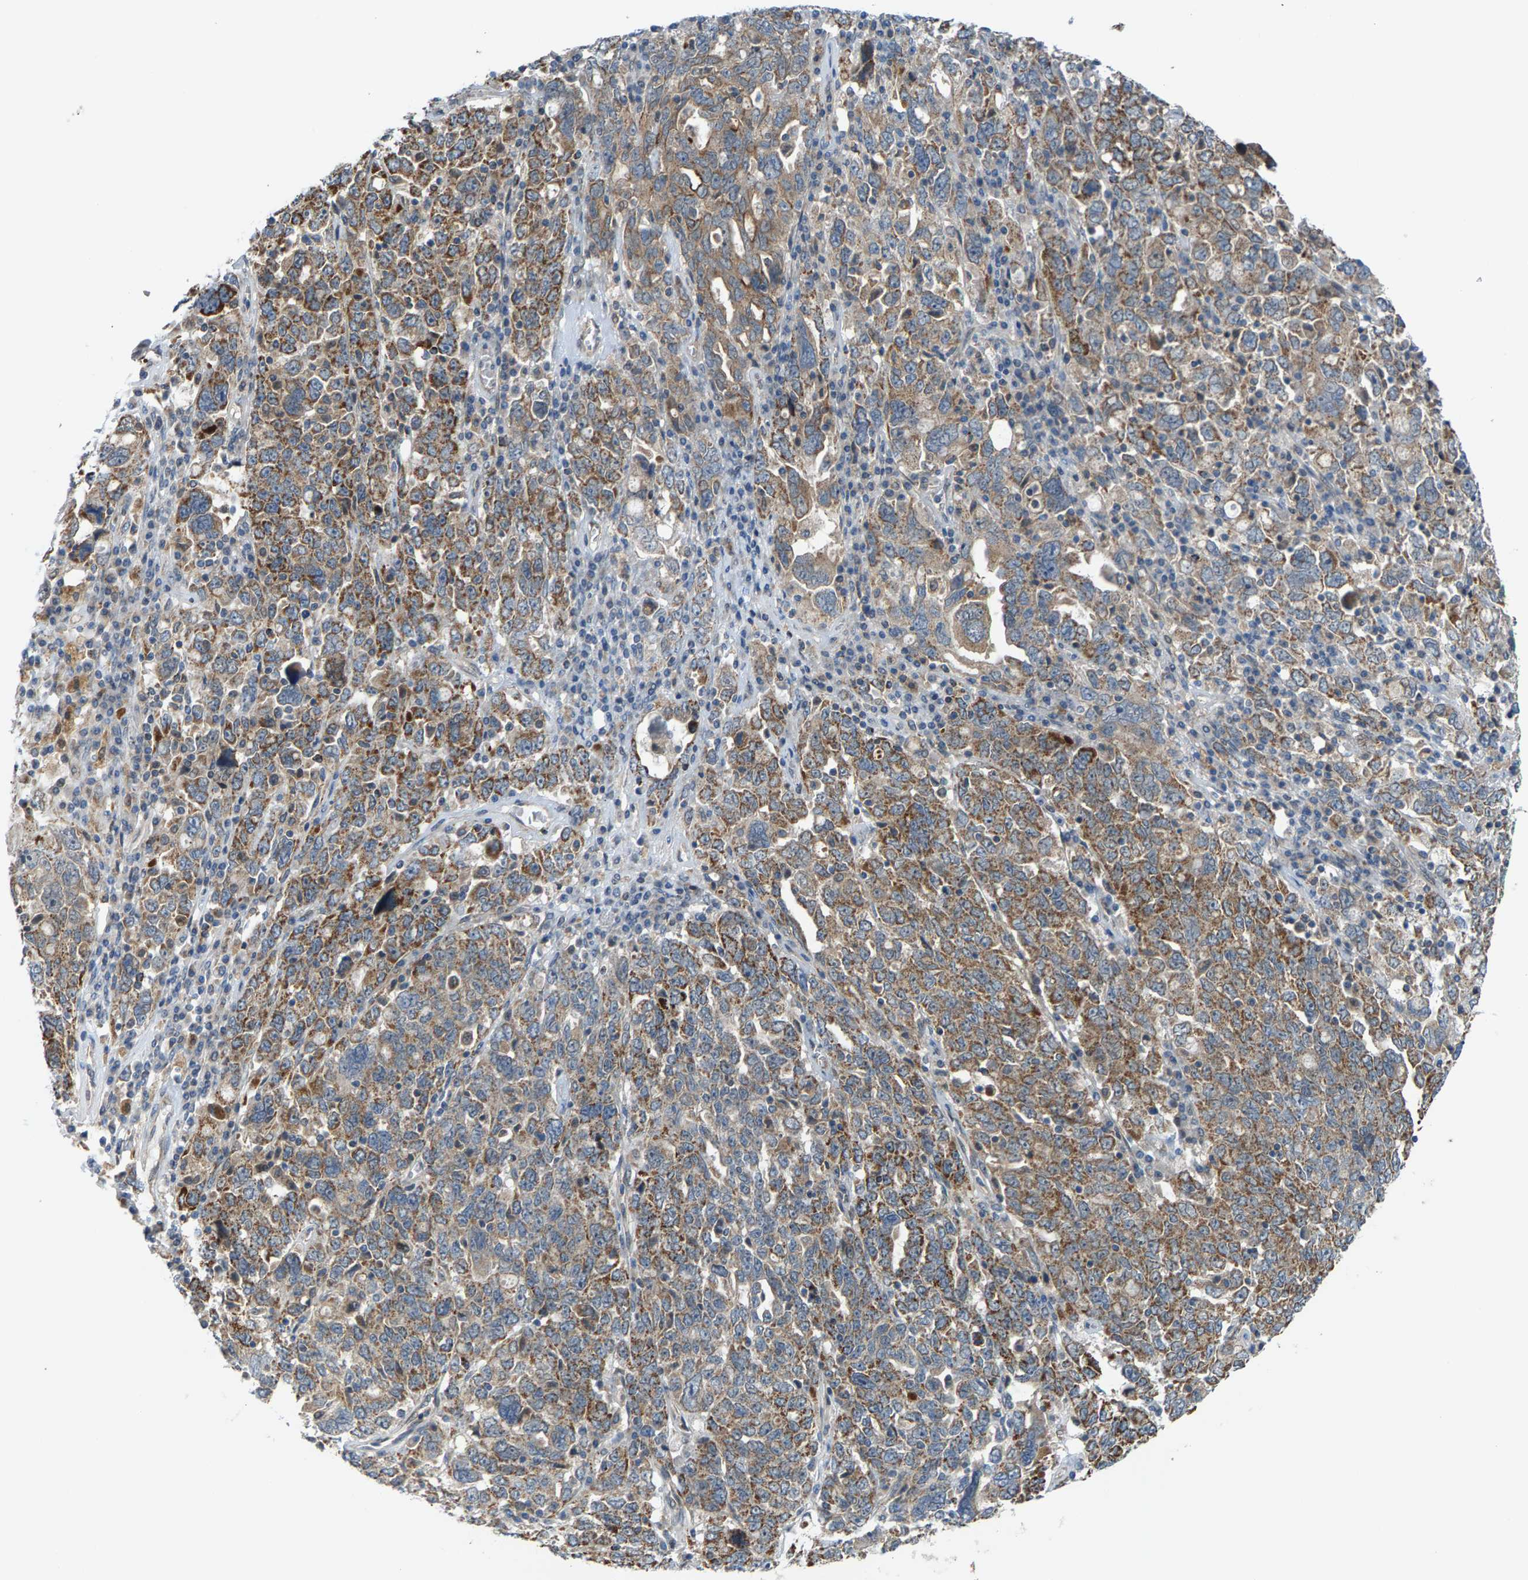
{"staining": {"intensity": "moderate", "quantity": ">75%", "location": "cytoplasmic/membranous"}, "tissue": "ovarian cancer", "cell_type": "Tumor cells", "image_type": "cancer", "snomed": [{"axis": "morphology", "description": "Carcinoma, endometroid"}, {"axis": "topography", "description": "Ovary"}], "caption": "An image showing moderate cytoplasmic/membranous staining in approximately >75% of tumor cells in ovarian cancer, as visualized by brown immunohistochemical staining.", "gene": "PDCL", "patient": {"sex": "female", "age": 62}}